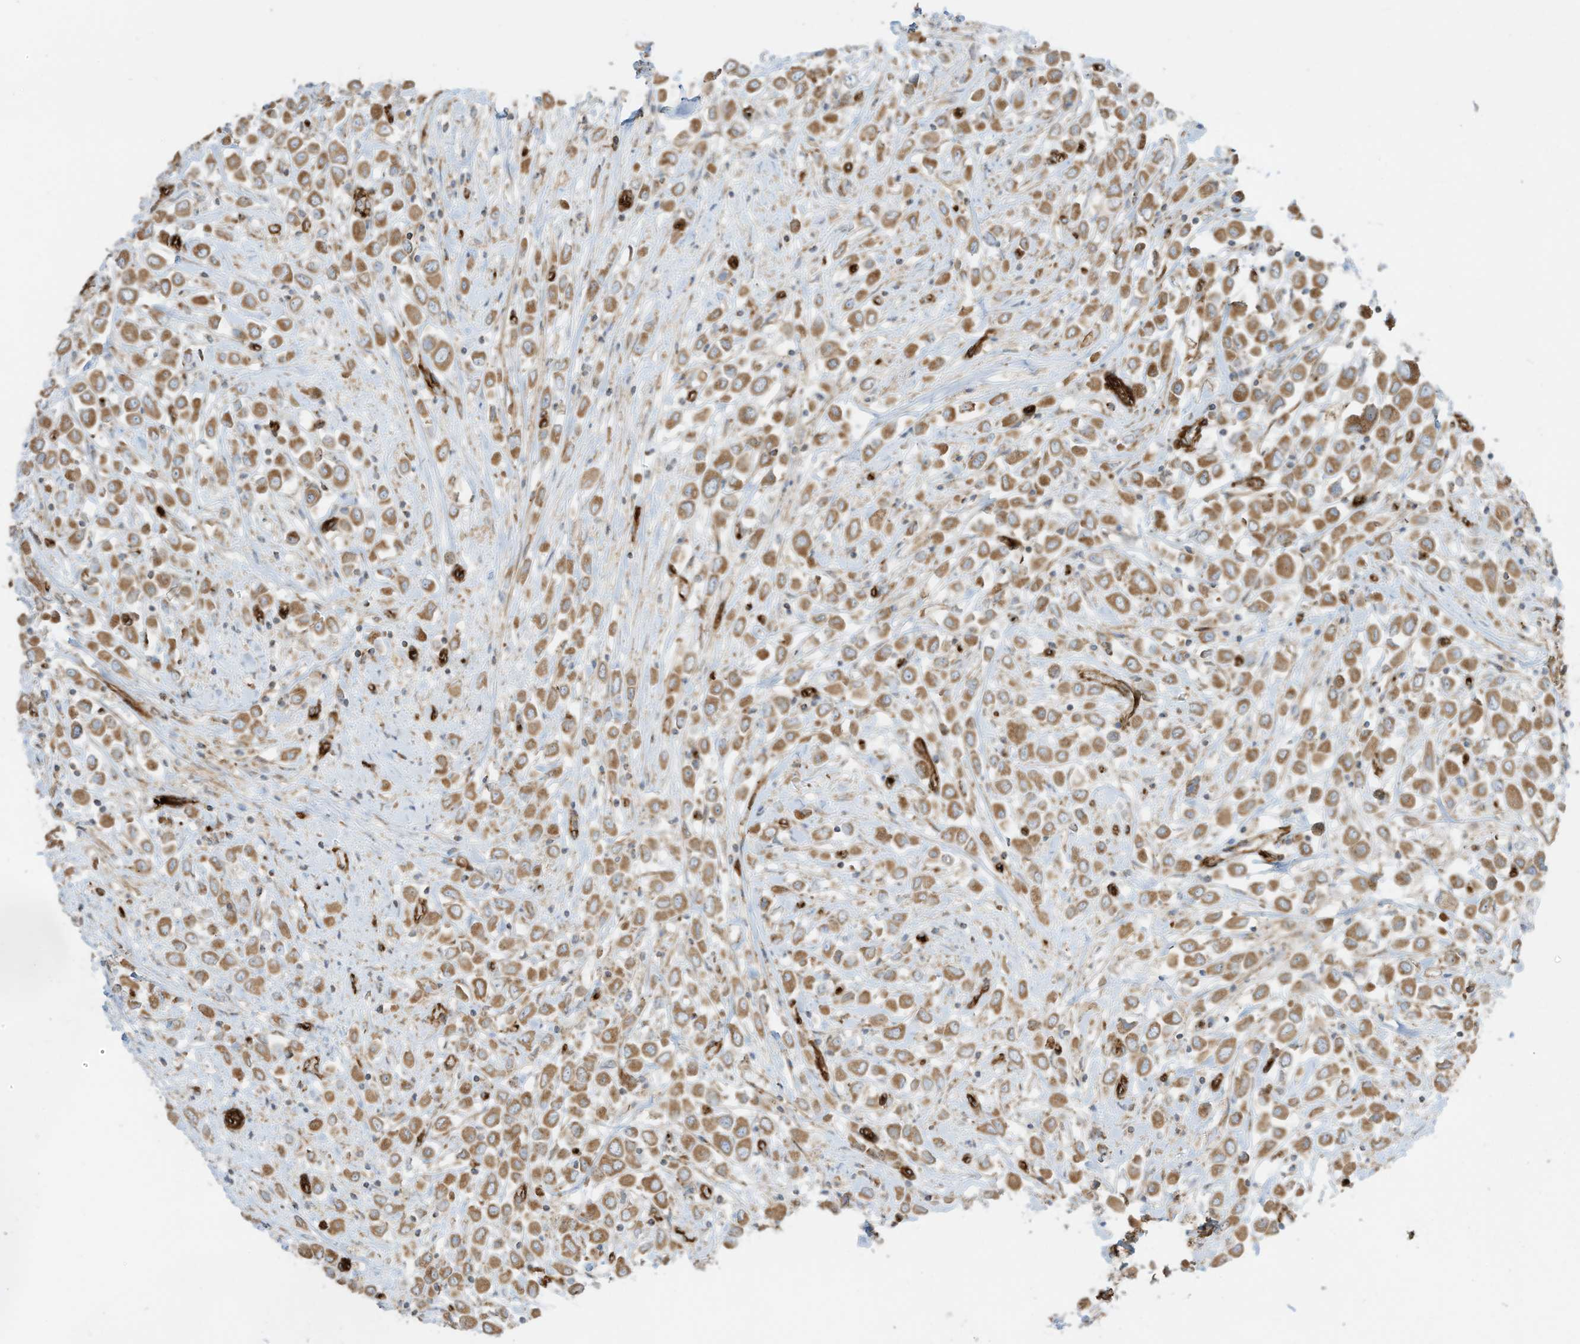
{"staining": {"intensity": "moderate", "quantity": ">75%", "location": "cytoplasmic/membranous"}, "tissue": "breast cancer", "cell_type": "Tumor cells", "image_type": "cancer", "snomed": [{"axis": "morphology", "description": "Duct carcinoma"}, {"axis": "topography", "description": "Breast"}], "caption": "Breast intraductal carcinoma stained with immunohistochemistry (IHC) exhibits moderate cytoplasmic/membranous staining in about >75% of tumor cells.", "gene": "ABCB7", "patient": {"sex": "female", "age": 61}}